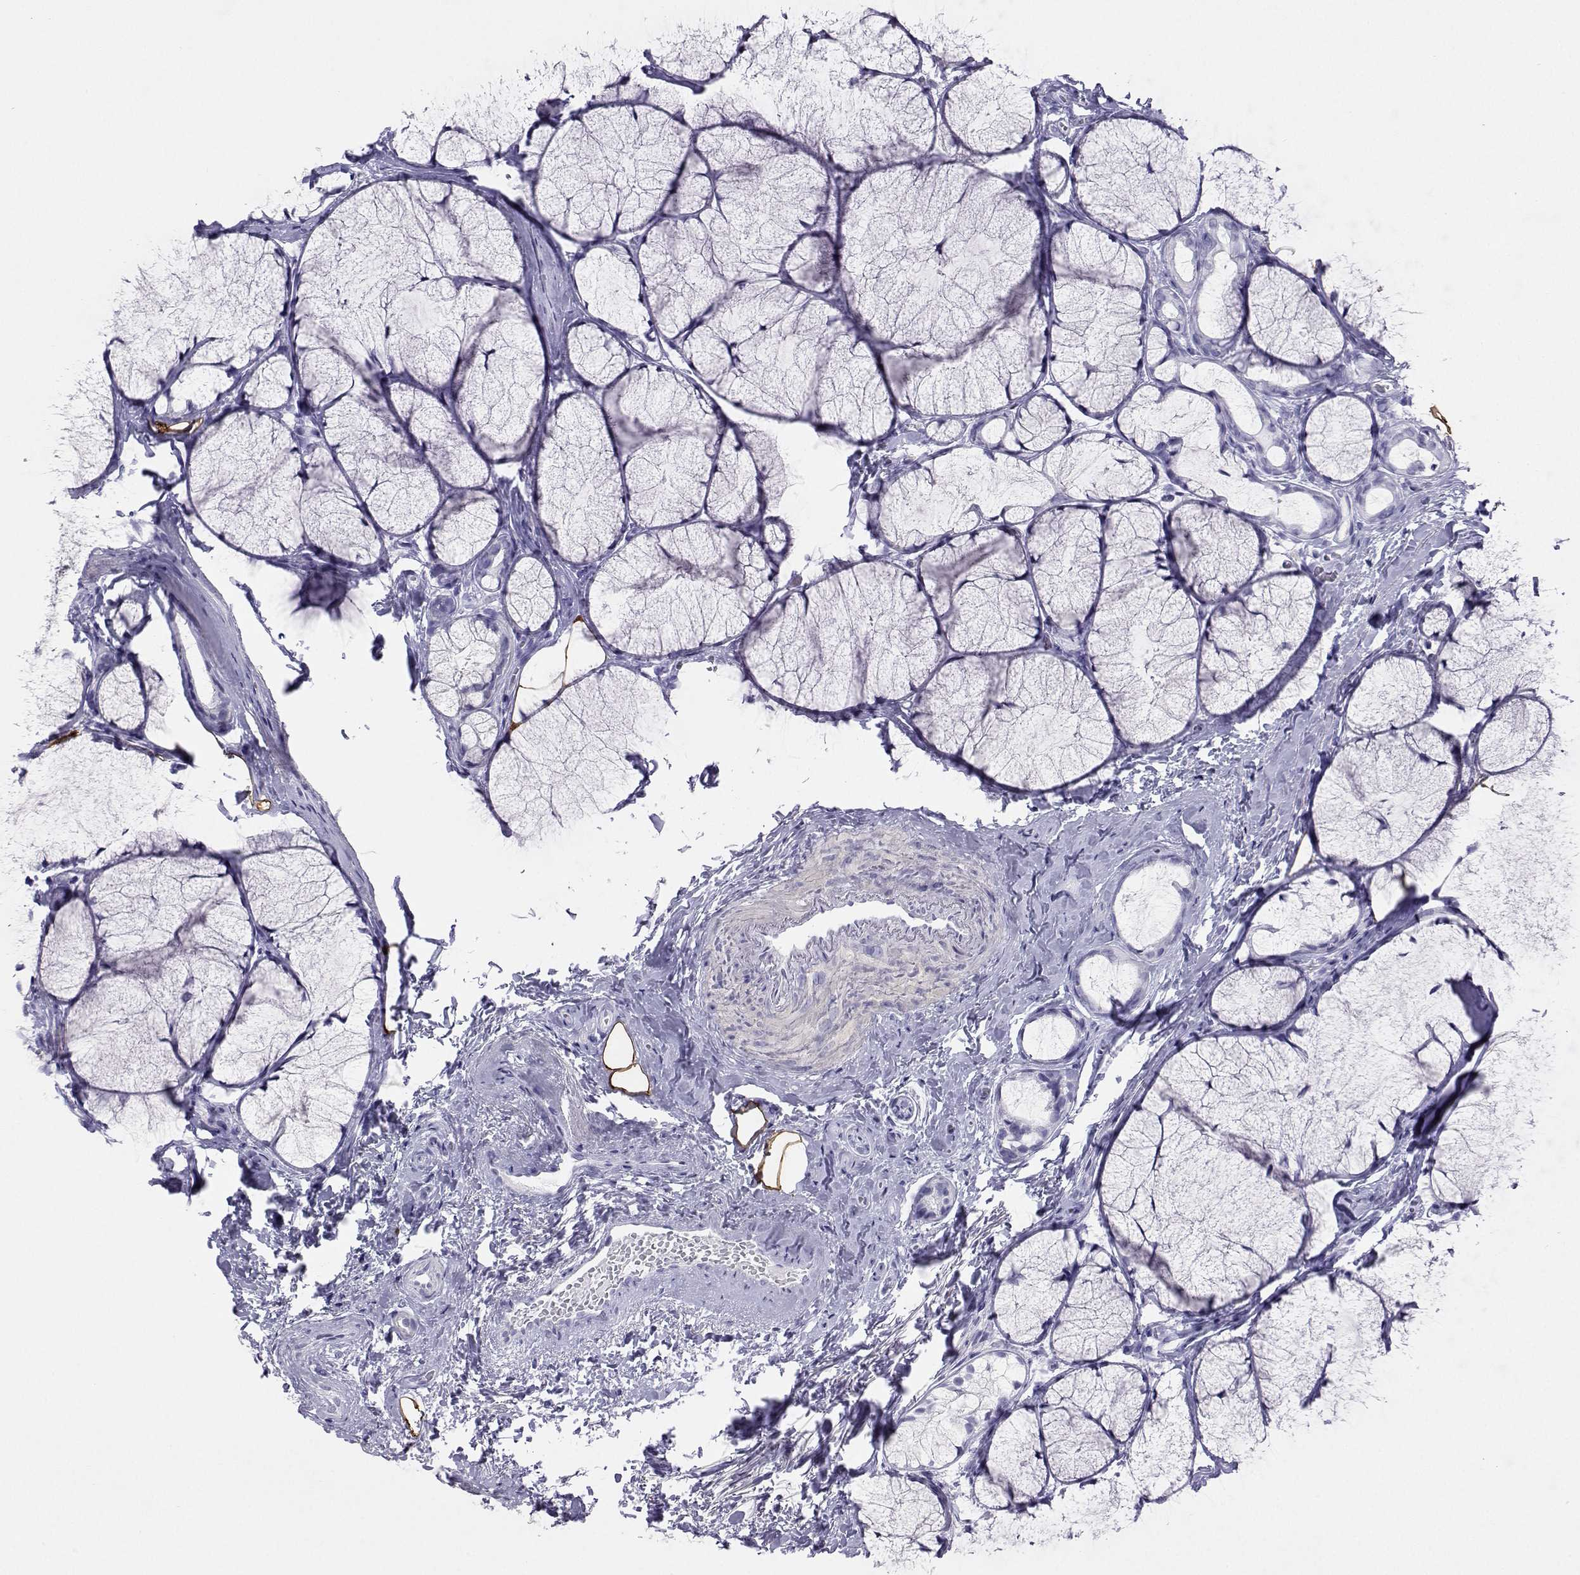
{"staining": {"intensity": "negative", "quantity": "none", "location": "none"}, "tissue": "head and neck cancer", "cell_type": "Tumor cells", "image_type": "cancer", "snomed": [{"axis": "morphology", "description": "Adenocarcinoma, NOS"}, {"axis": "topography", "description": "Head-Neck"}], "caption": "Immunohistochemistry histopathology image of neoplastic tissue: head and neck cancer stained with DAB reveals no significant protein expression in tumor cells.", "gene": "PLIN4", "patient": {"sex": "male", "age": 66}}